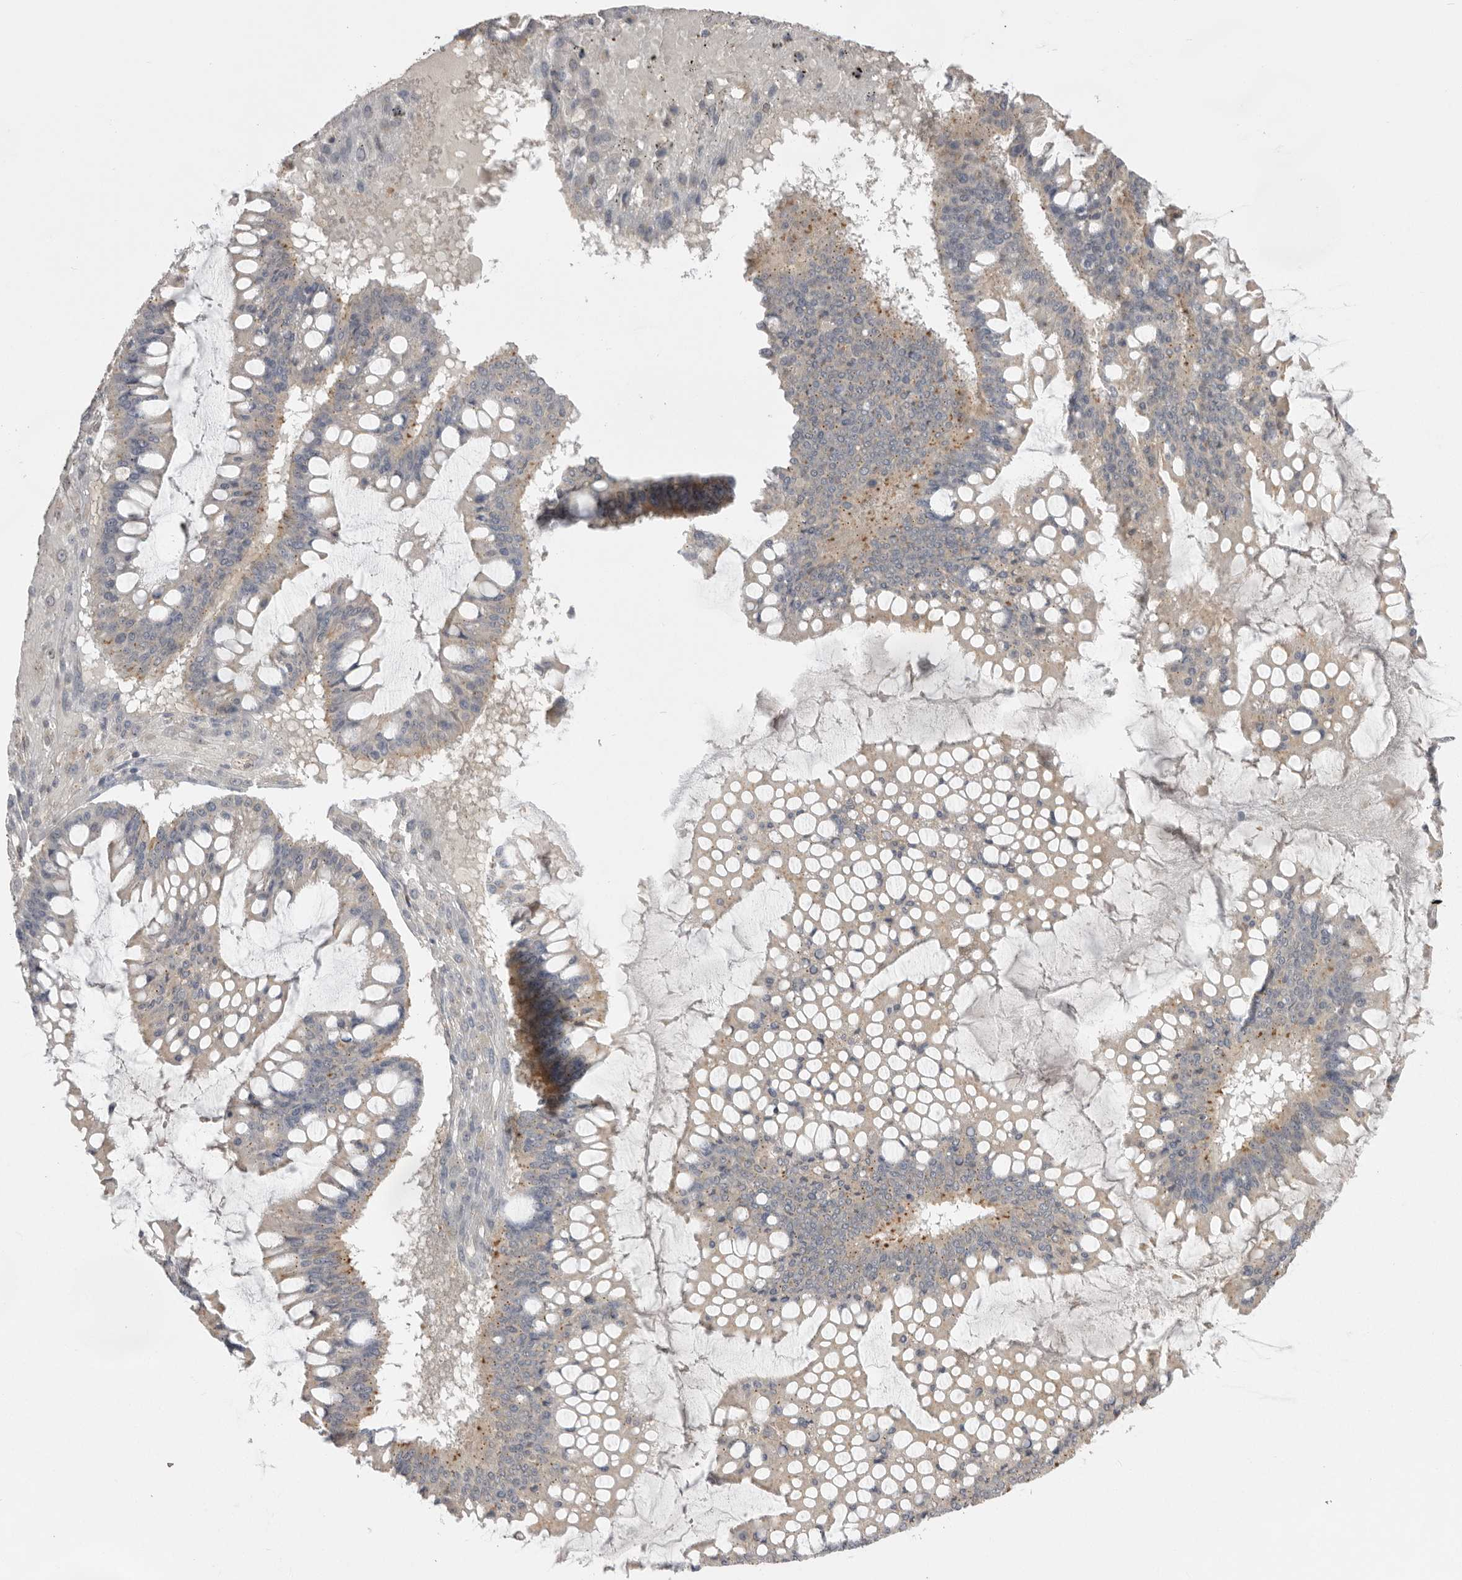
{"staining": {"intensity": "weak", "quantity": "25%-75%", "location": "cytoplasmic/membranous"}, "tissue": "ovarian cancer", "cell_type": "Tumor cells", "image_type": "cancer", "snomed": [{"axis": "morphology", "description": "Cystadenocarcinoma, mucinous, NOS"}, {"axis": "topography", "description": "Ovary"}], "caption": "IHC of mucinous cystadenocarcinoma (ovarian) shows low levels of weak cytoplasmic/membranous staining in approximately 25%-75% of tumor cells.", "gene": "TLR3", "patient": {"sex": "female", "age": 73}}